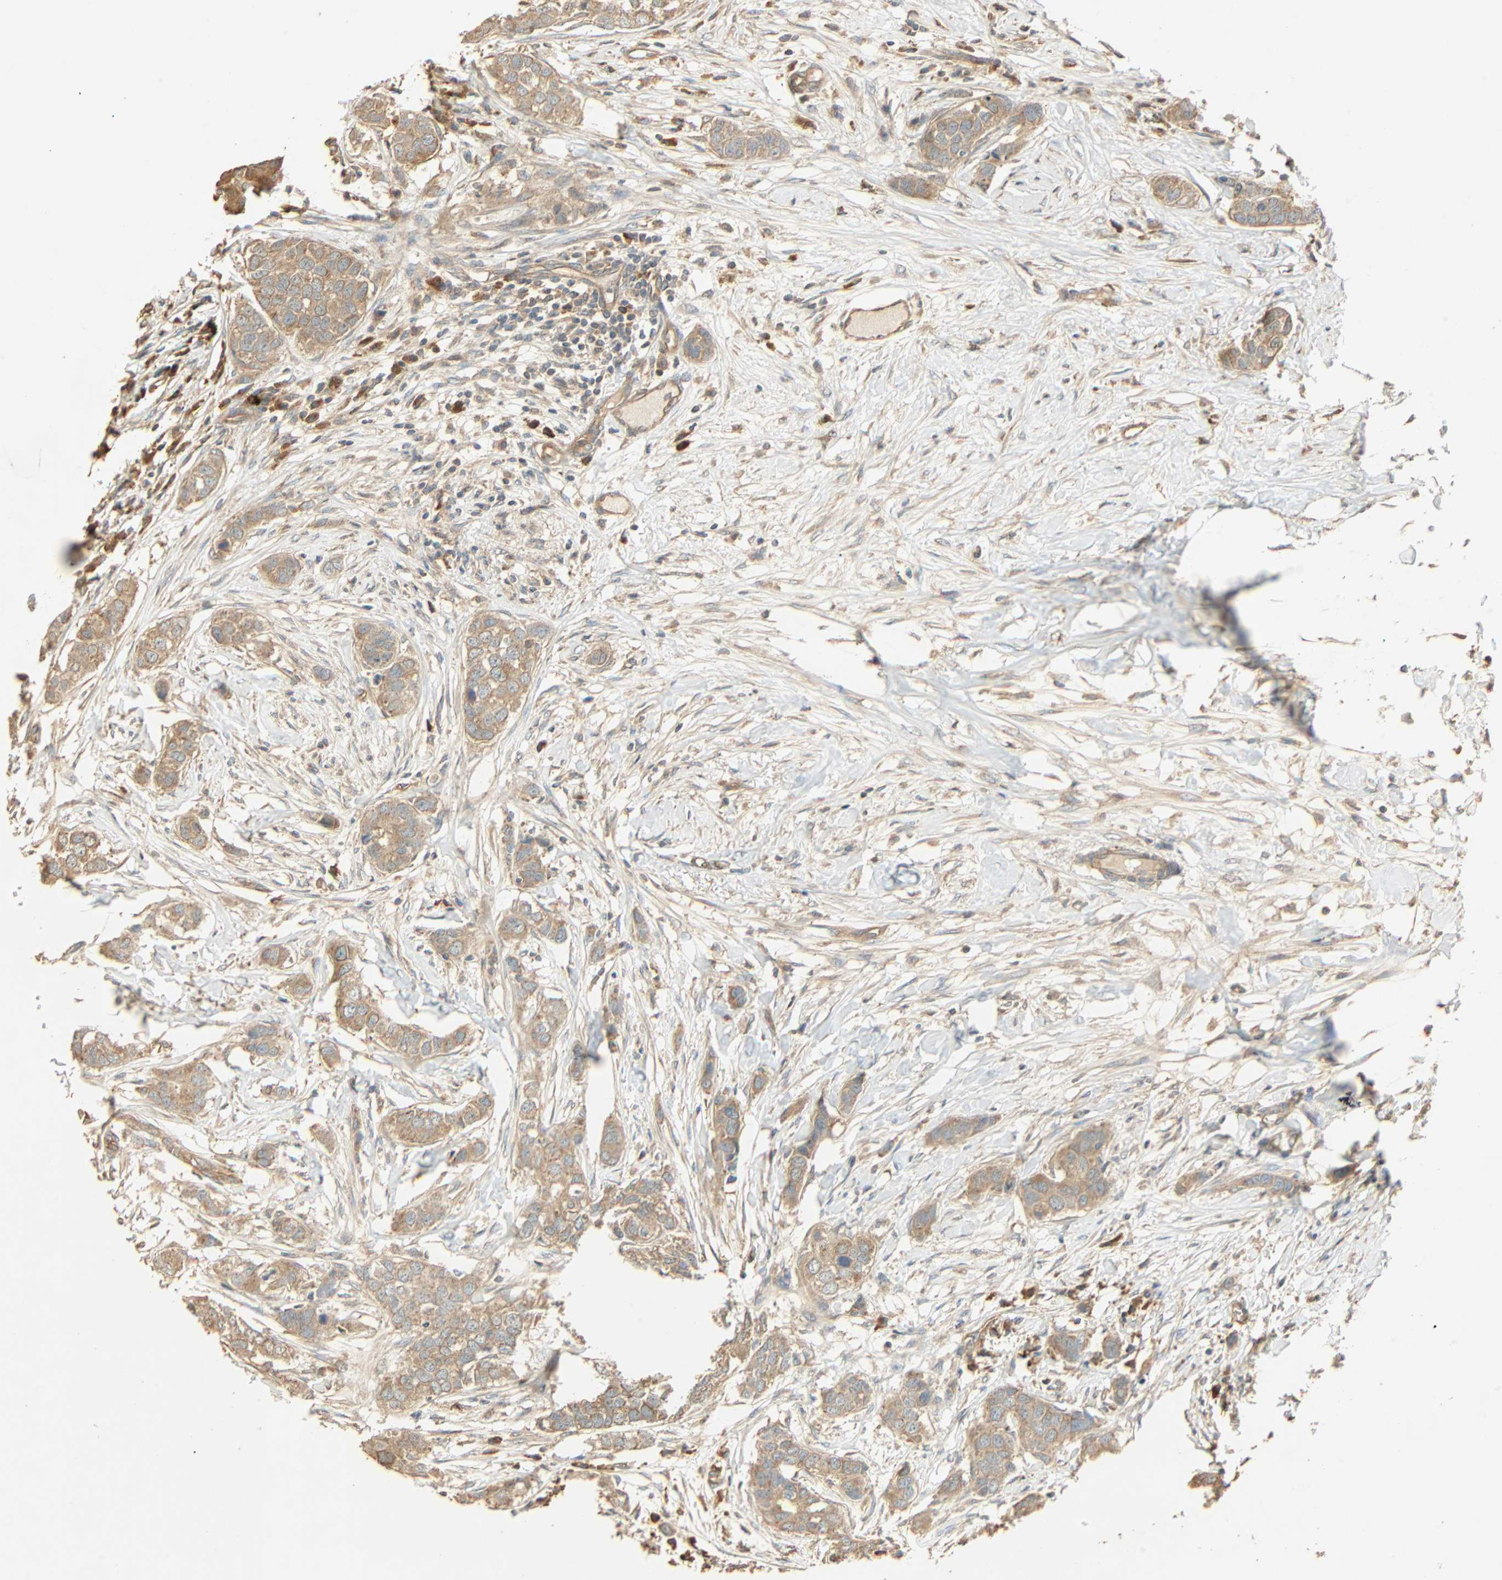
{"staining": {"intensity": "moderate", "quantity": ">75%", "location": "cytoplasmic/membranous"}, "tissue": "breast cancer", "cell_type": "Tumor cells", "image_type": "cancer", "snomed": [{"axis": "morphology", "description": "Duct carcinoma"}, {"axis": "topography", "description": "Breast"}], "caption": "A micrograph showing moderate cytoplasmic/membranous expression in approximately >75% of tumor cells in breast cancer, as visualized by brown immunohistochemical staining.", "gene": "GALK1", "patient": {"sex": "female", "age": 50}}